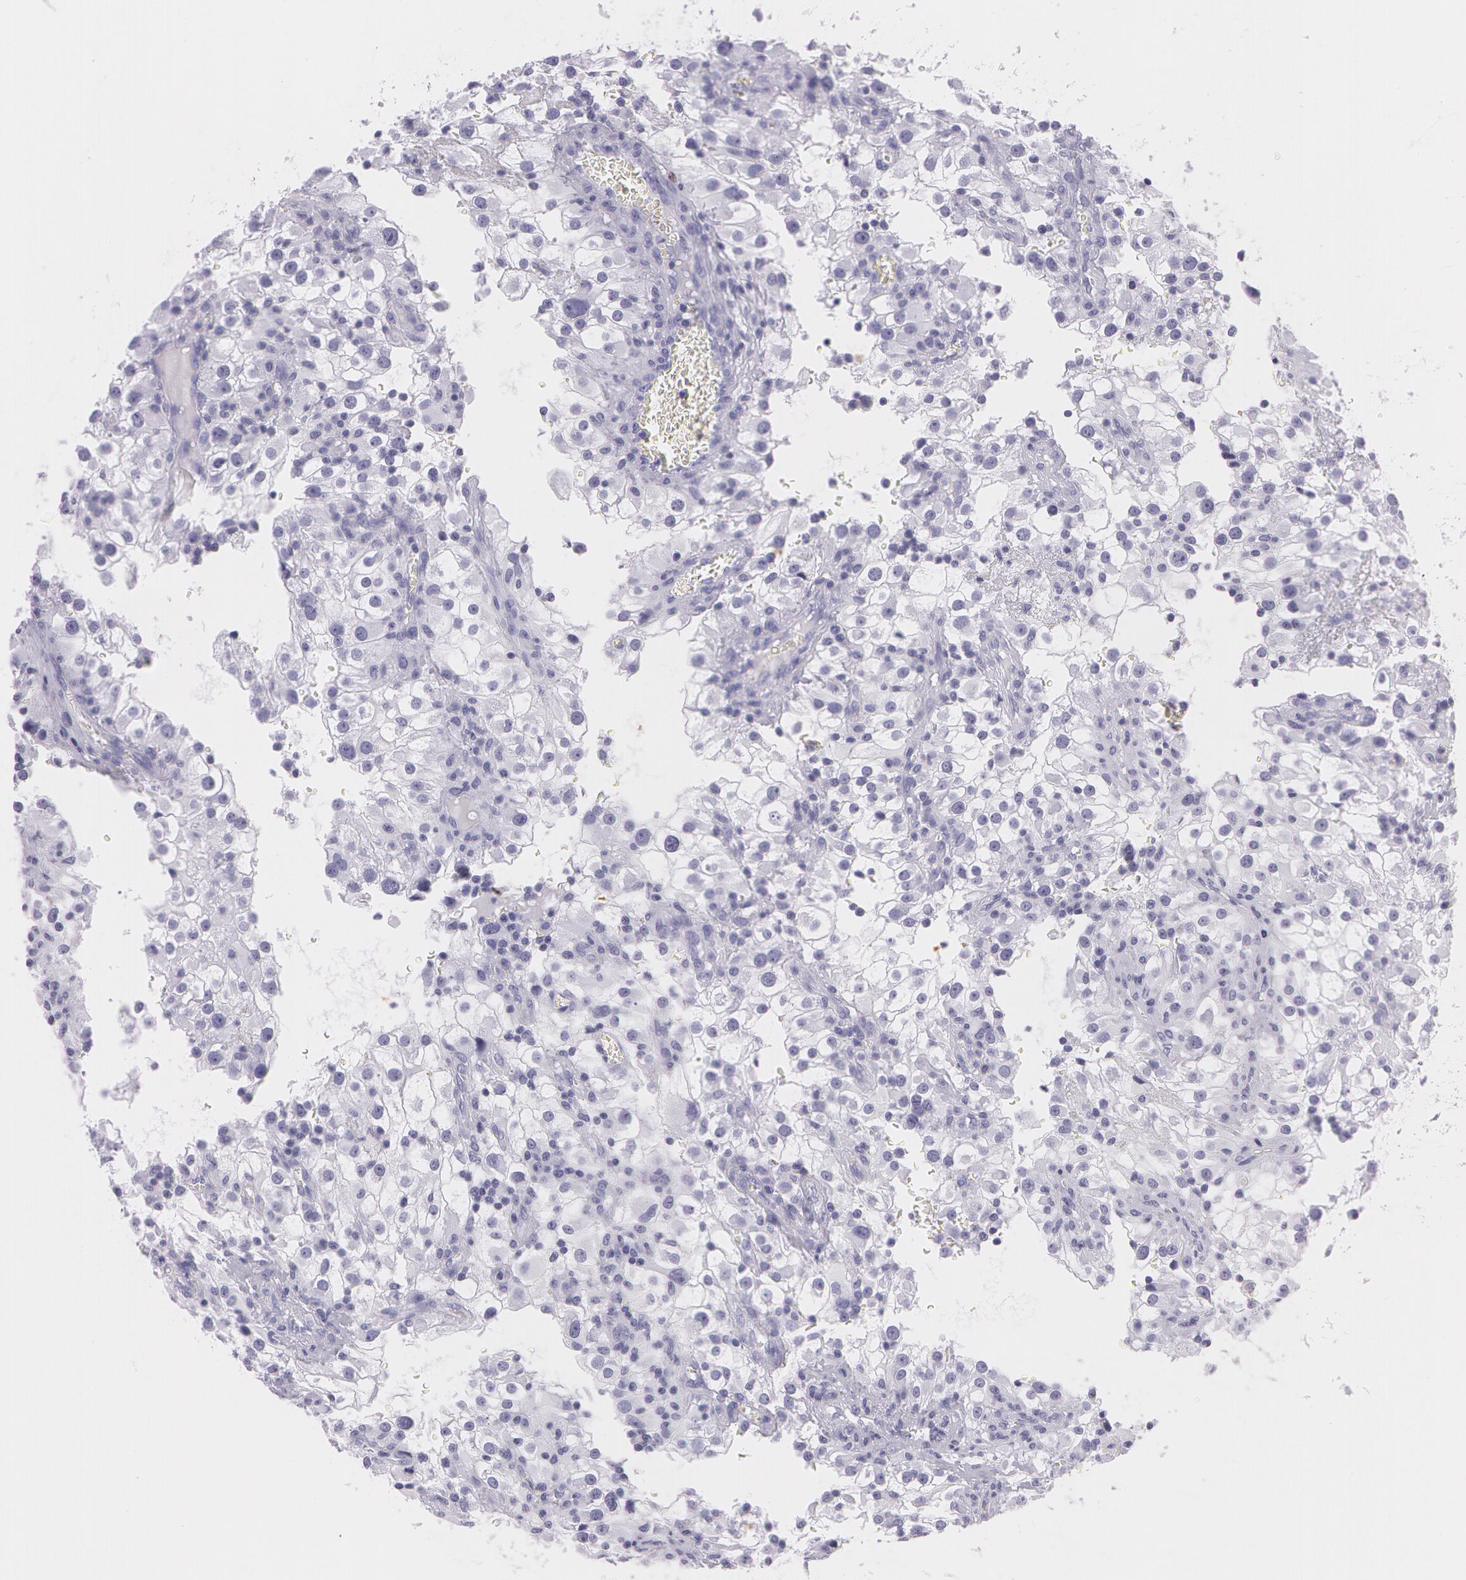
{"staining": {"intensity": "negative", "quantity": "none", "location": "none"}, "tissue": "renal cancer", "cell_type": "Tumor cells", "image_type": "cancer", "snomed": [{"axis": "morphology", "description": "Adenocarcinoma, NOS"}, {"axis": "topography", "description": "Kidney"}], "caption": "Immunohistochemistry photomicrograph of renal cancer stained for a protein (brown), which reveals no expression in tumor cells.", "gene": "SNCG", "patient": {"sex": "female", "age": 52}}